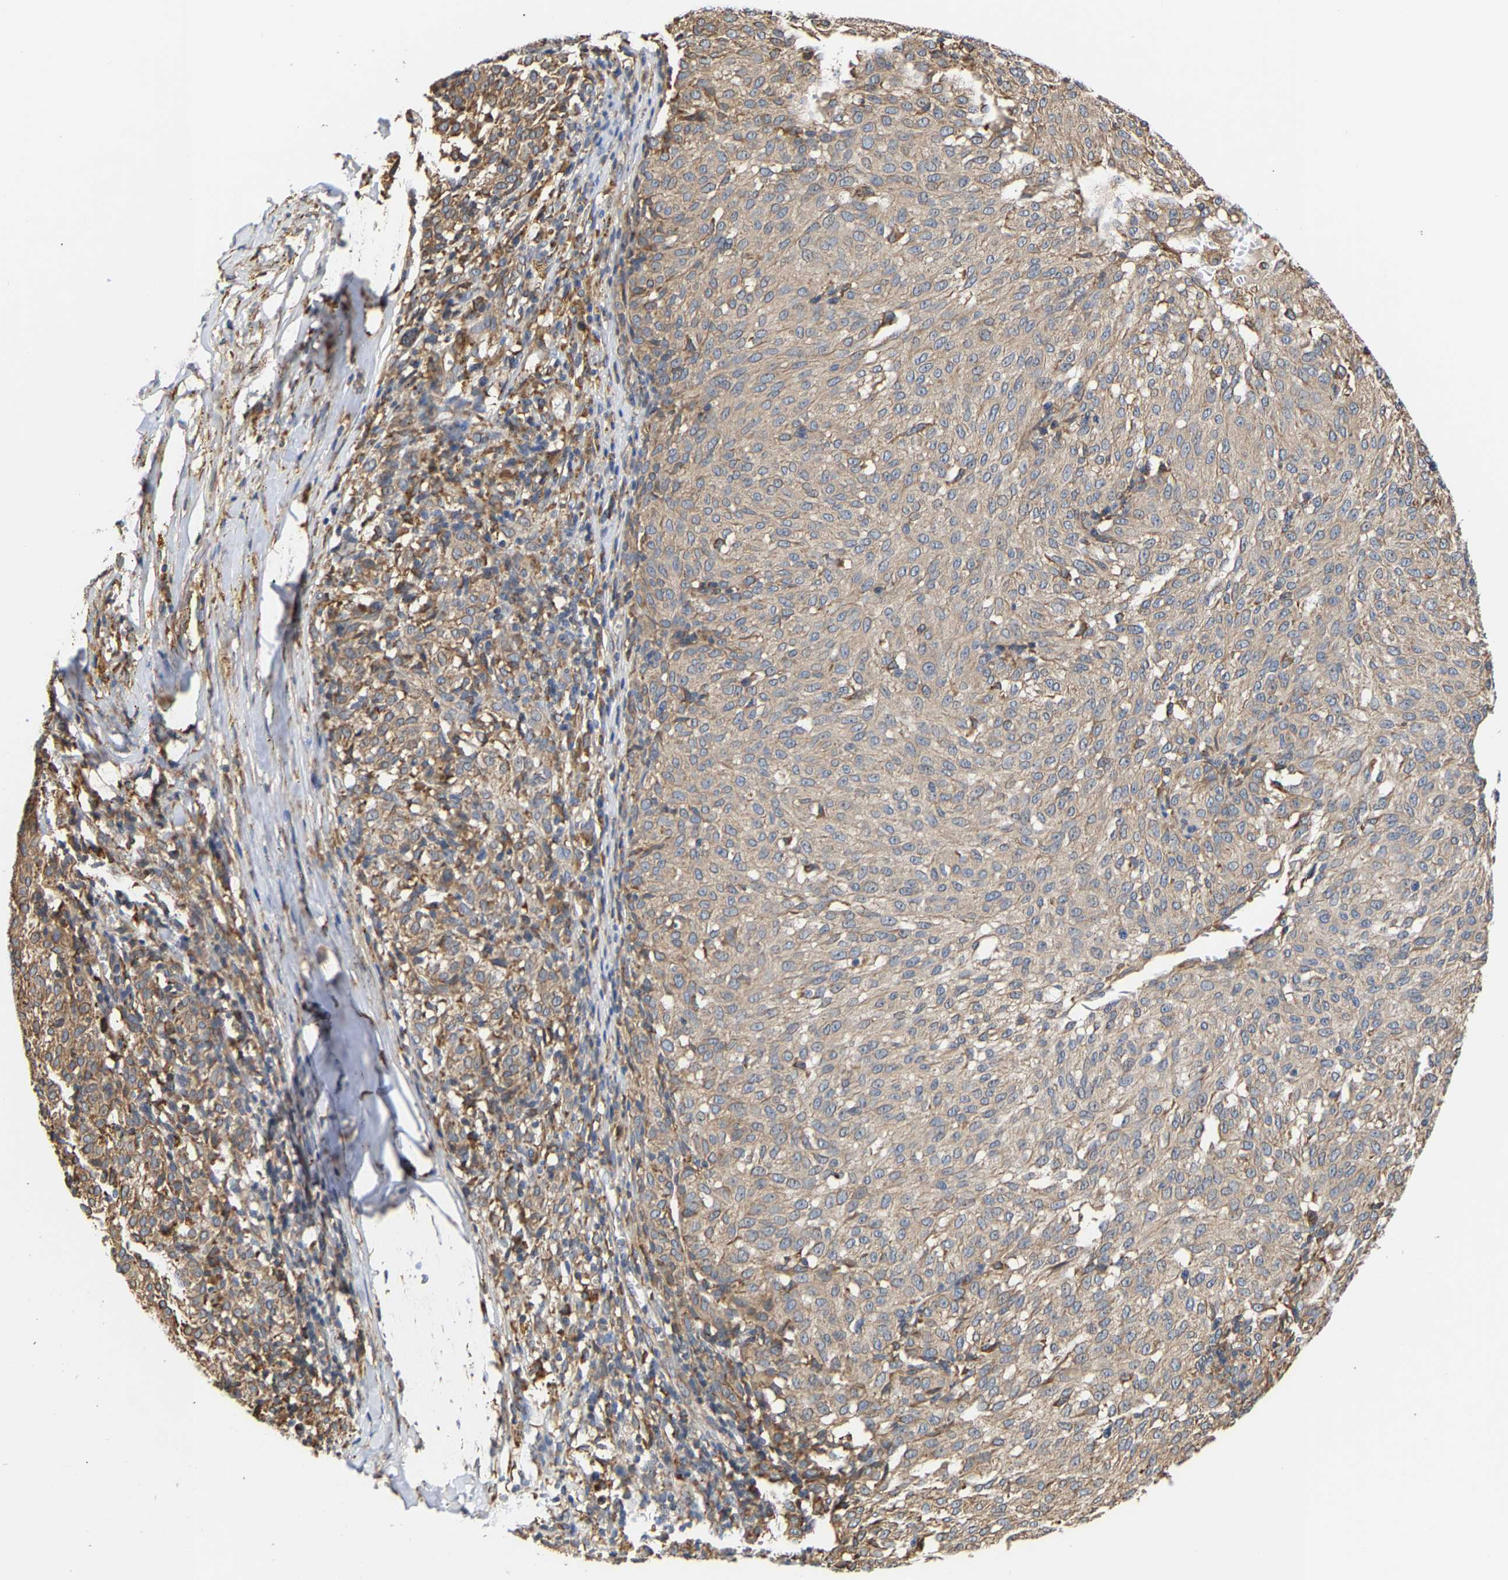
{"staining": {"intensity": "moderate", "quantity": "25%-75%", "location": "cytoplasmic/membranous"}, "tissue": "melanoma", "cell_type": "Tumor cells", "image_type": "cancer", "snomed": [{"axis": "morphology", "description": "Malignant melanoma, NOS"}, {"axis": "topography", "description": "Skin"}], "caption": "Tumor cells exhibit moderate cytoplasmic/membranous staining in approximately 25%-75% of cells in malignant melanoma. (DAB IHC with brightfield microscopy, high magnification).", "gene": "ARAP1", "patient": {"sex": "female", "age": 72}}